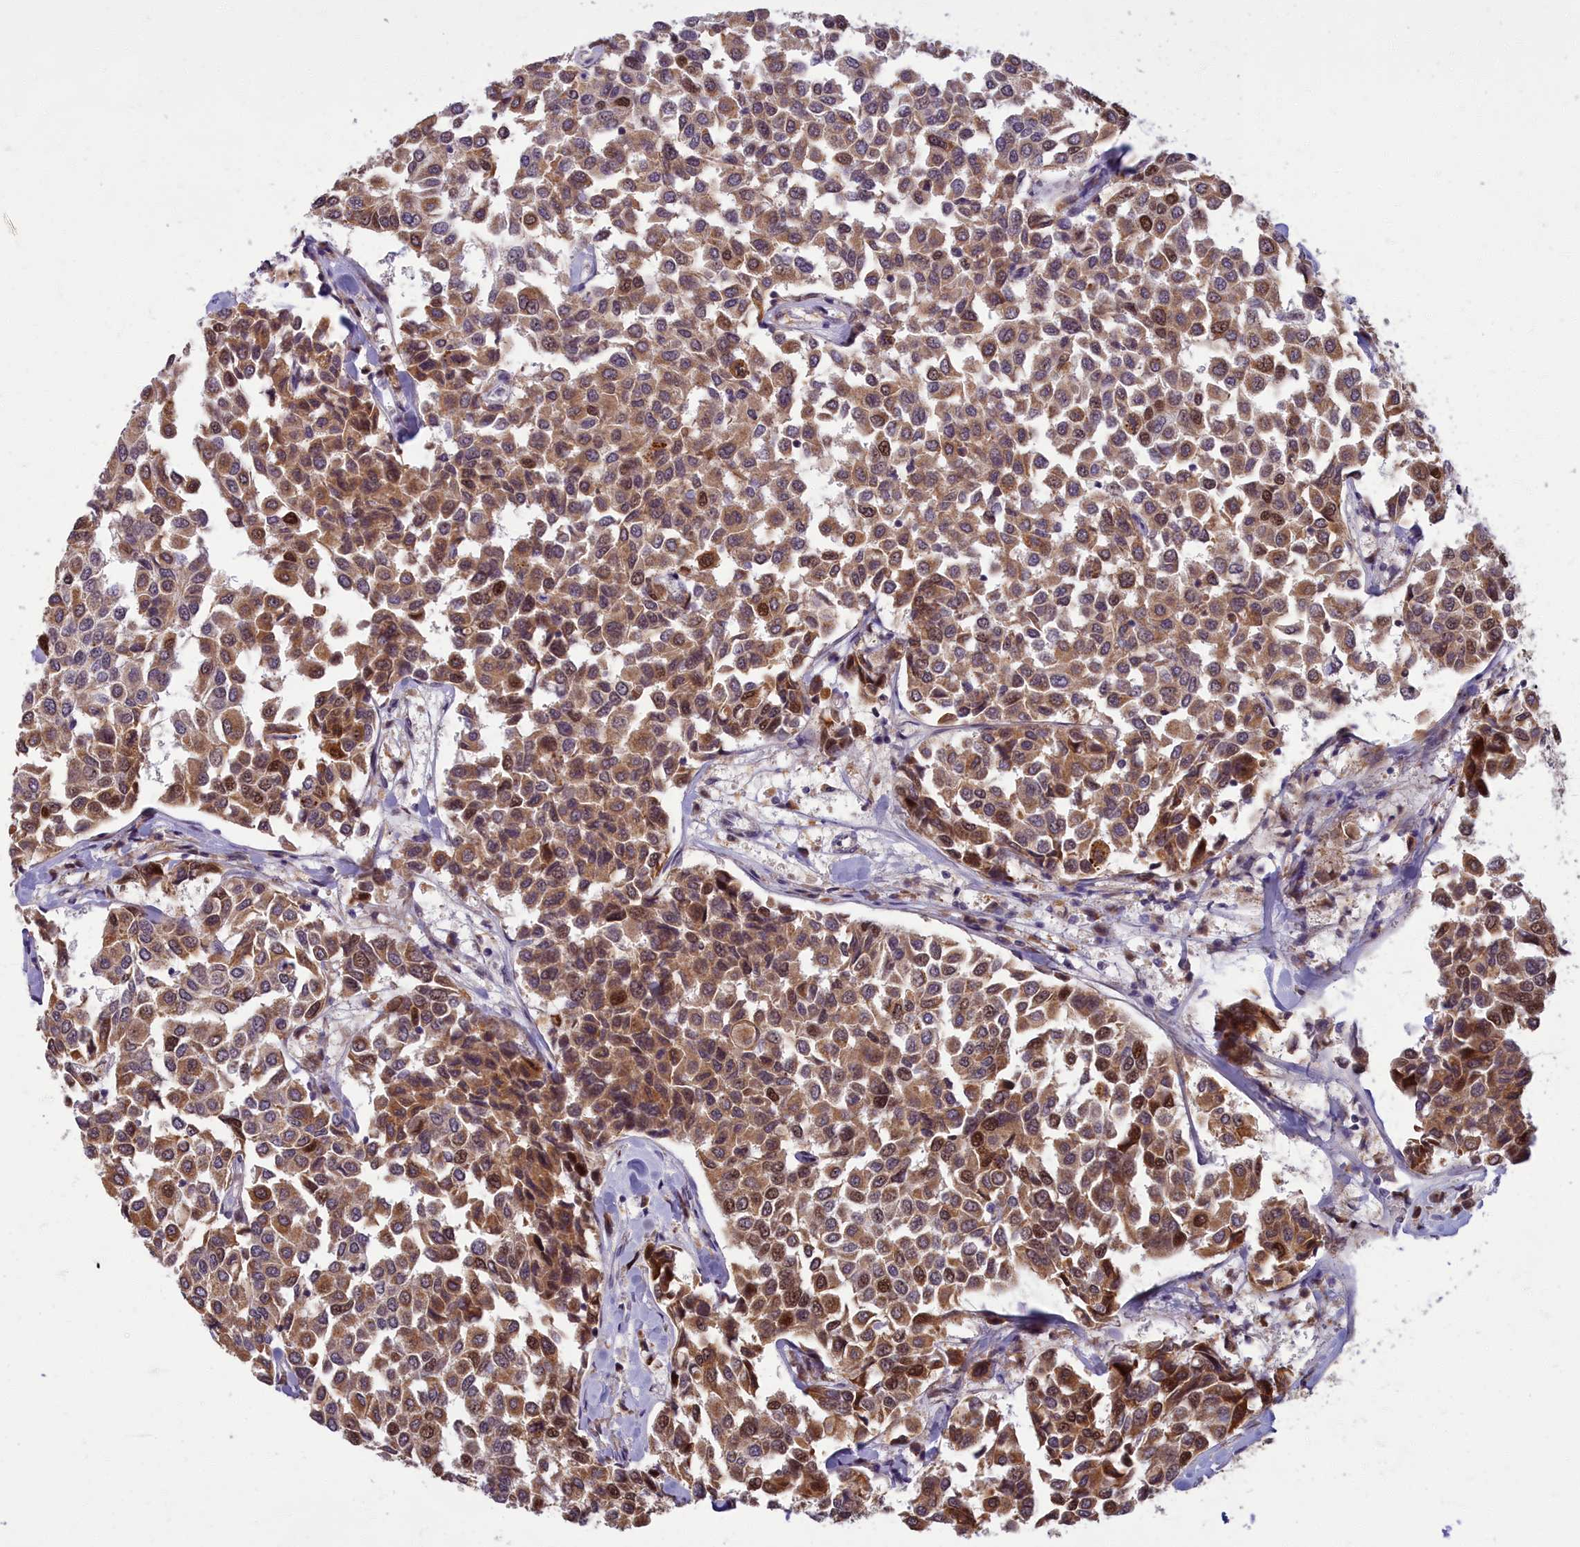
{"staining": {"intensity": "moderate", "quantity": ">75%", "location": "cytoplasmic/membranous,nuclear"}, "tissue": "breast cancer", "cell_type": "Tumor cells", "image_type": "cancer", "snomed": [{"axis": "morphology", "description": "Duct carcinoma"}, {"axis": "topography", "description": "Breast"}], "caption": "IHC image of breast cancer stained for a protein (brown), which demonstrates medium levels of moderate cytoplasmic/membranous and nuclear staining in about >75% of tumor cells.", "gene": "EARS2", "patient": {"sex": "female", "age": 55}}